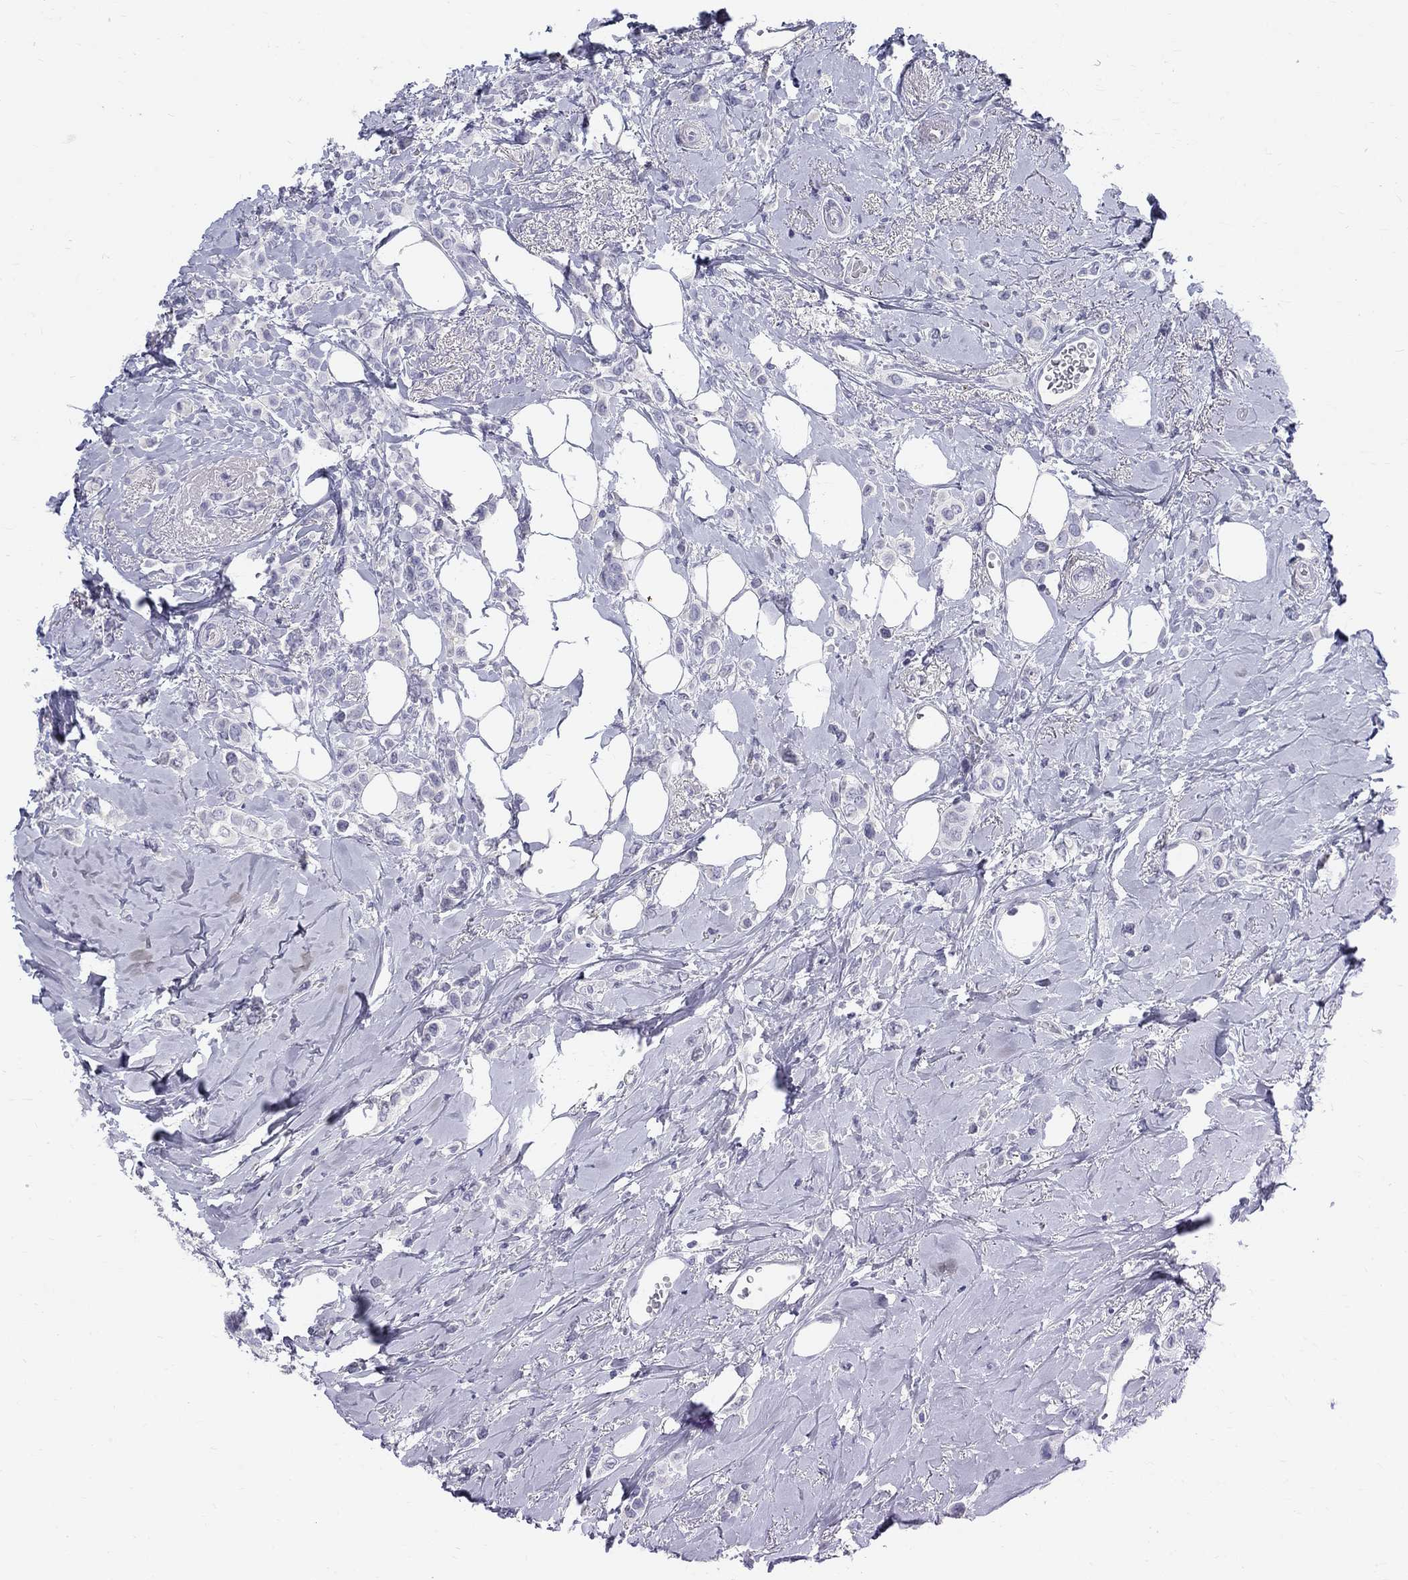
{"staining": {"intensity": "negative", "quantity": "none", "location": "none"}, "tissue": "breast cancer", "cell_type": "Tumor cells", "image_type": "cancer", "snomed": [{"axis": "morphology", "description": "Lobular carcinoma"}, {"axis": "topography", "description": "Breast"}], "caption": "Micrograph shows no protein positivity in tumor cells of breast lobular carcinoma tissue.", "gene": "MAGEB6", "patient": {"sex": "female", "age": 66}}